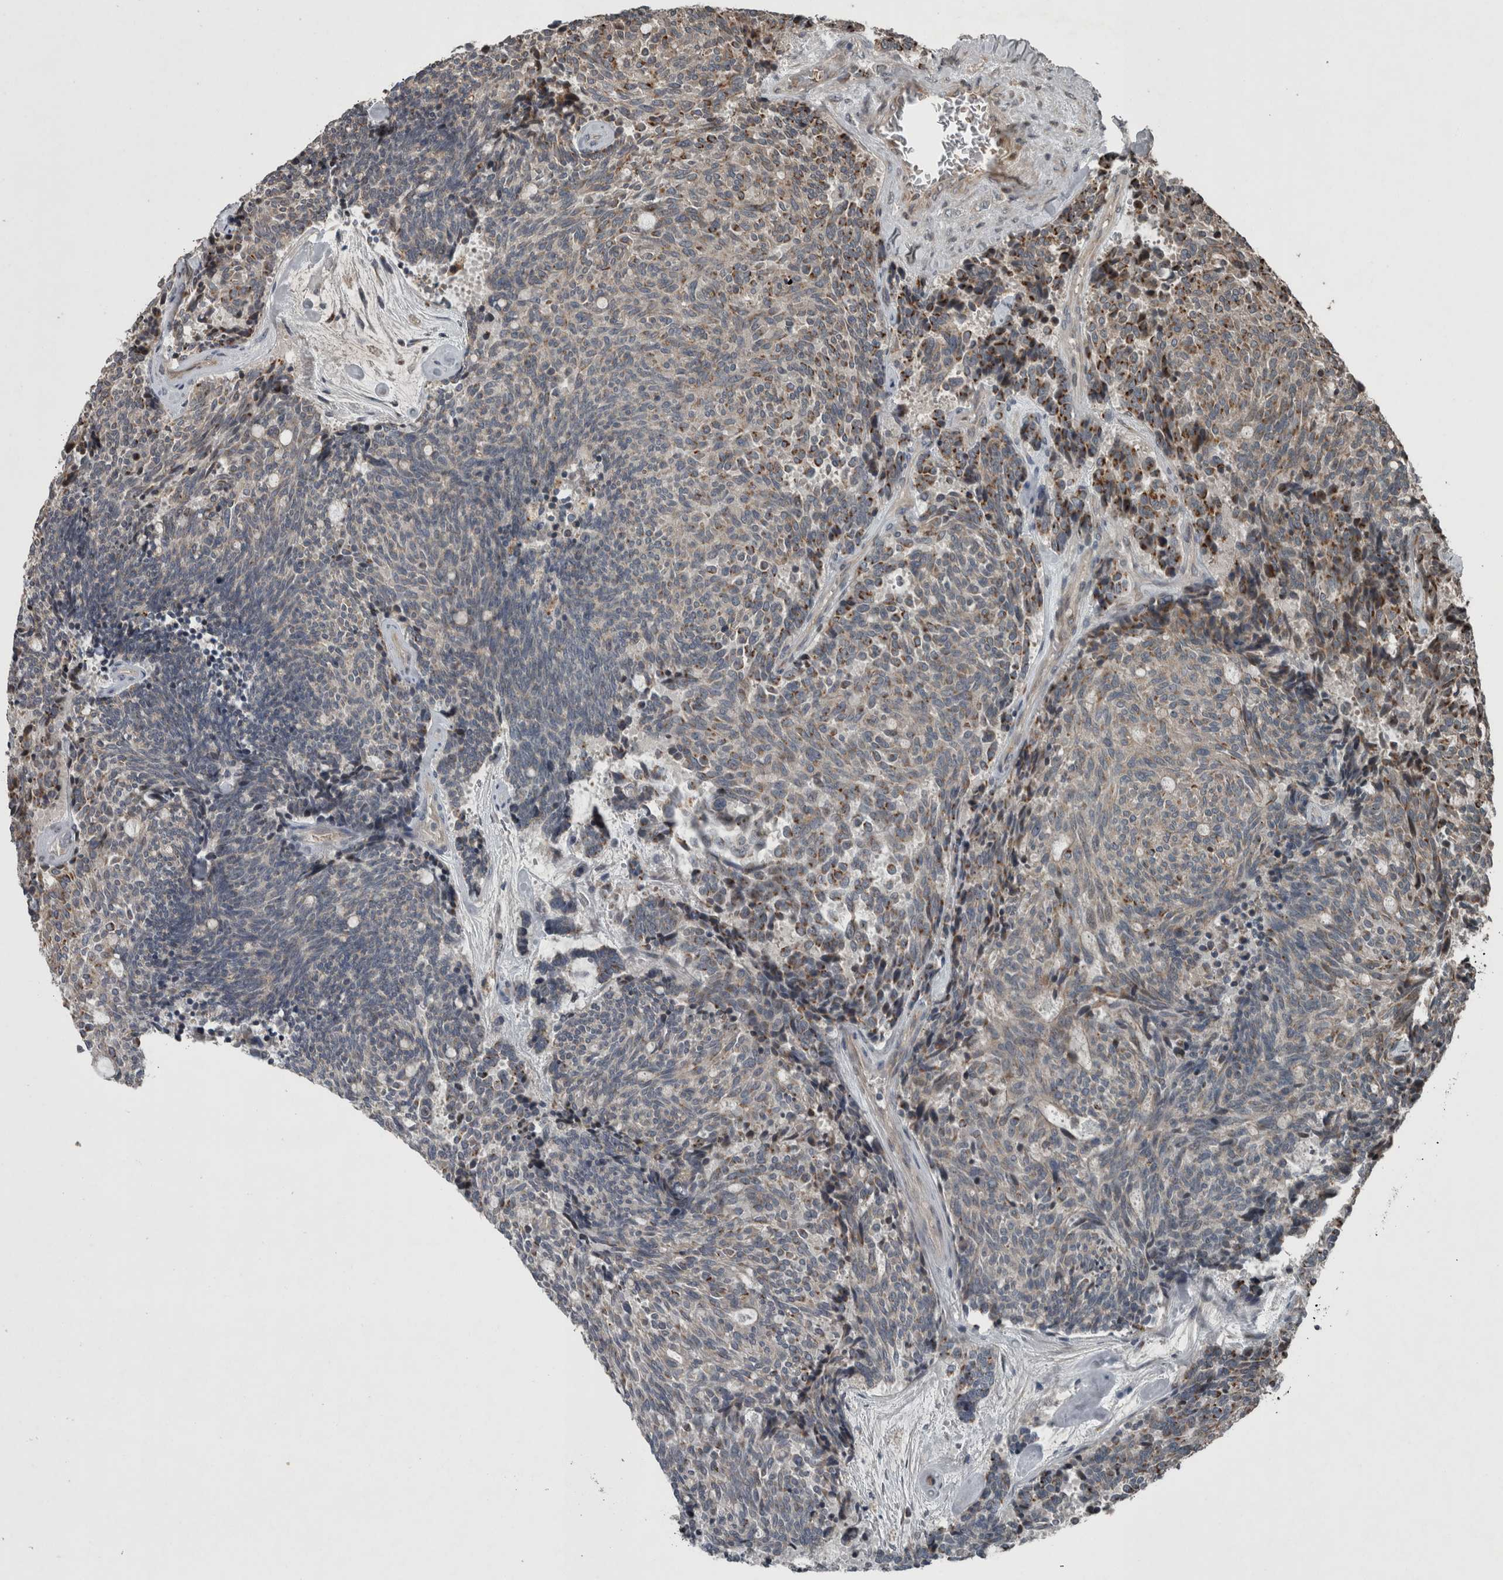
{"staining": {"intensity": "moderate", "quantity": "<25%", "location": "cytoplasmic/membranous"}, "tissue": "carcinoid", "cell_type": "Tumor cells", "image_type": "cancer", "snomed": [{"axis": "morphology", "description": "Carcinoid, malignant, NOS"}, {"axis": "topography", "description": "Pancreas"}], "caption": "Protein staining displays moderate cytoplasmic/membranous positivity in about <25% of tumor cells in carcinoid.", "gene": "ZNF345", "patient": {"sex": "female", "age": 54}}